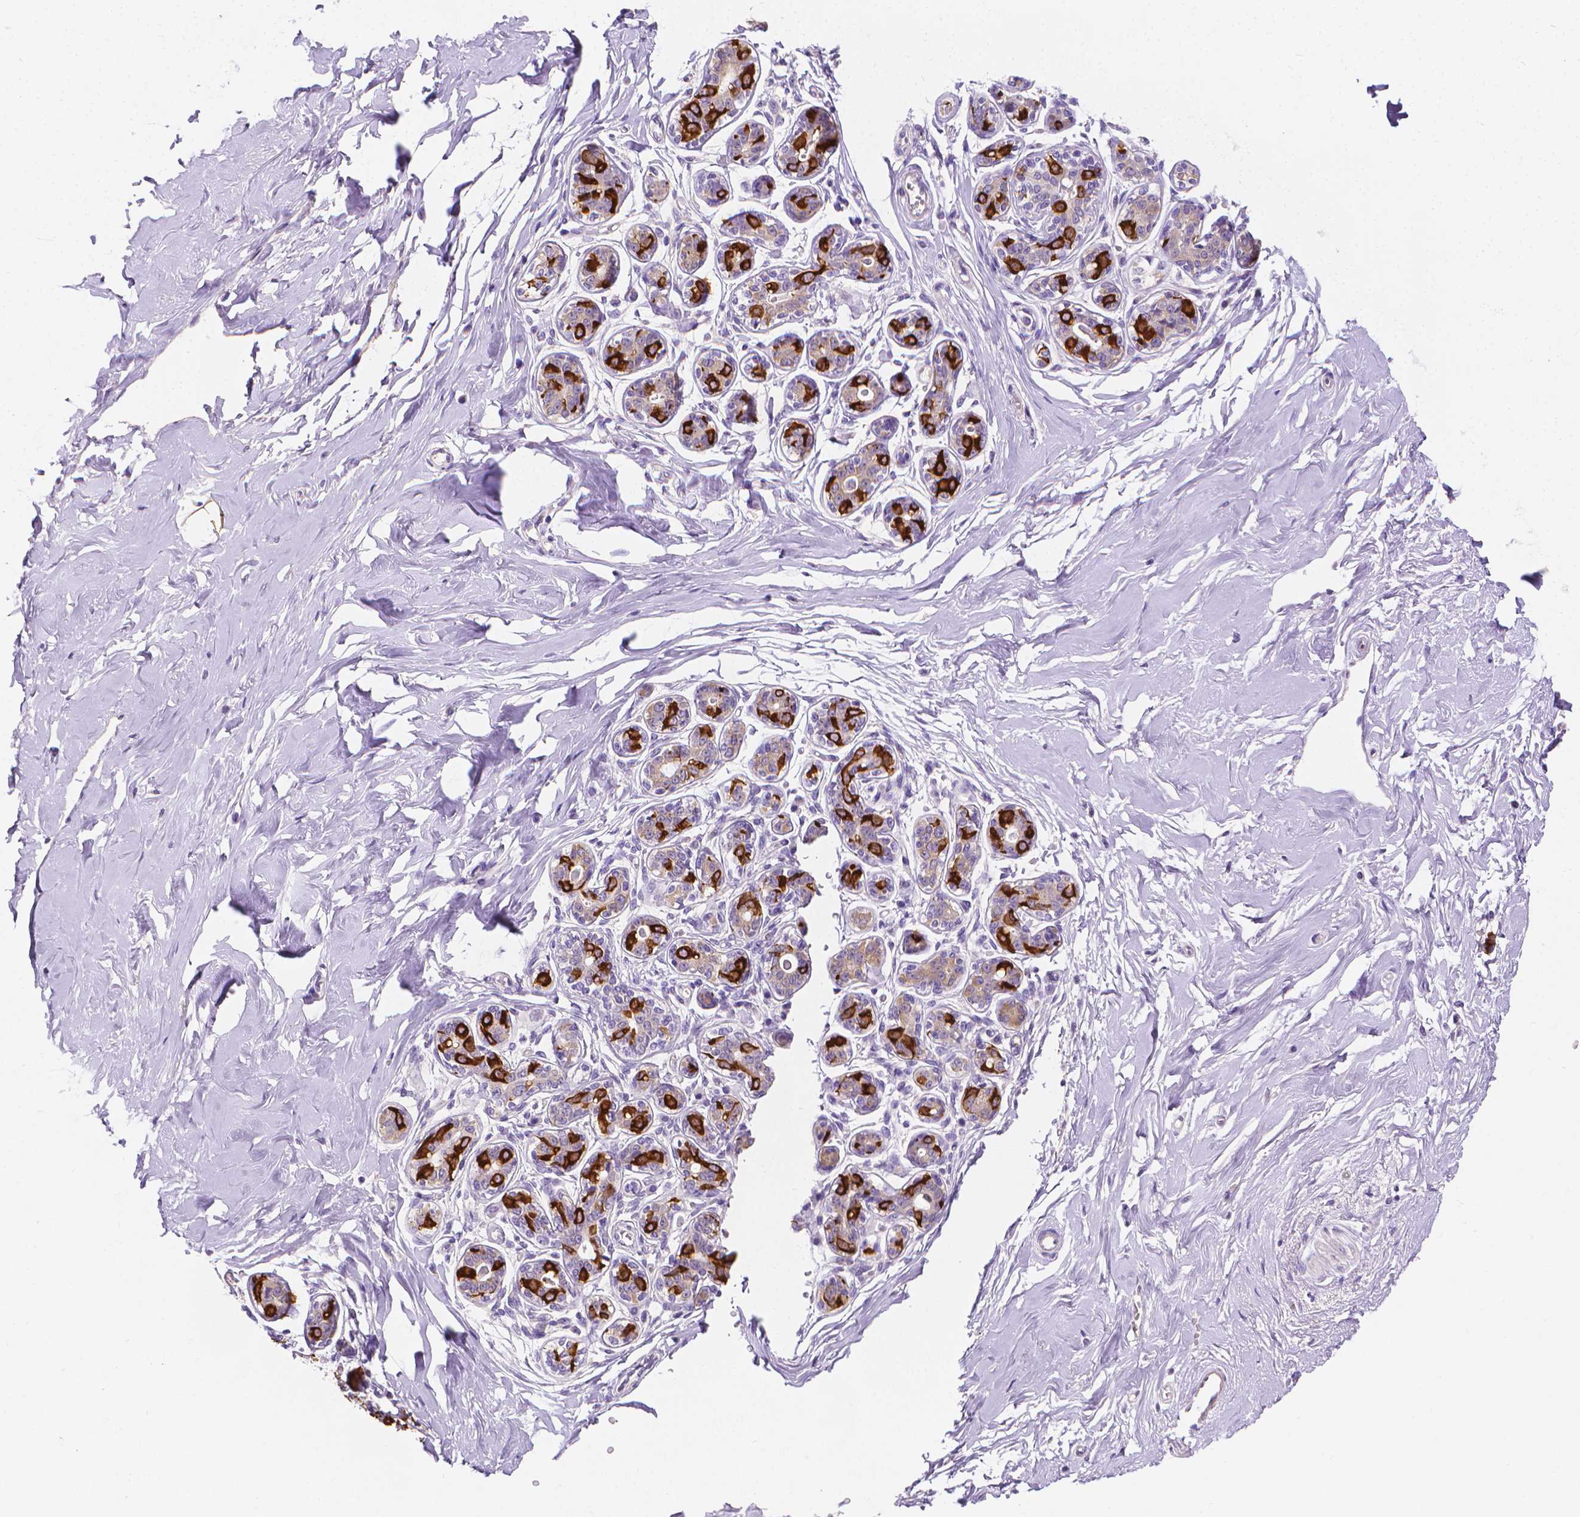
{"staining": {"intensity": "strong", "quantity": ">75%", "location": "cytoplasmic/membranous"}, "tissue": "breast", "cell_type": "Adipocytes", "image_type": "normal", "snomed": [{"axis": "morphology", "description": "Normal tissue, NOS"}, {"axis": "topography", "description": "Skin"}, {"axis": "topography", "description": "Breast"}], "caption": "This micrograph reveals benign breast stained with immunohistochemistry (IHC) to label a protein in brown. The cytoplasmic/membranous of adipocytes show strong positivity for the protein. Nuclei are counter-stained blue.", "gene": "FASN", "patient": {"sex": "female", "age": 43}}